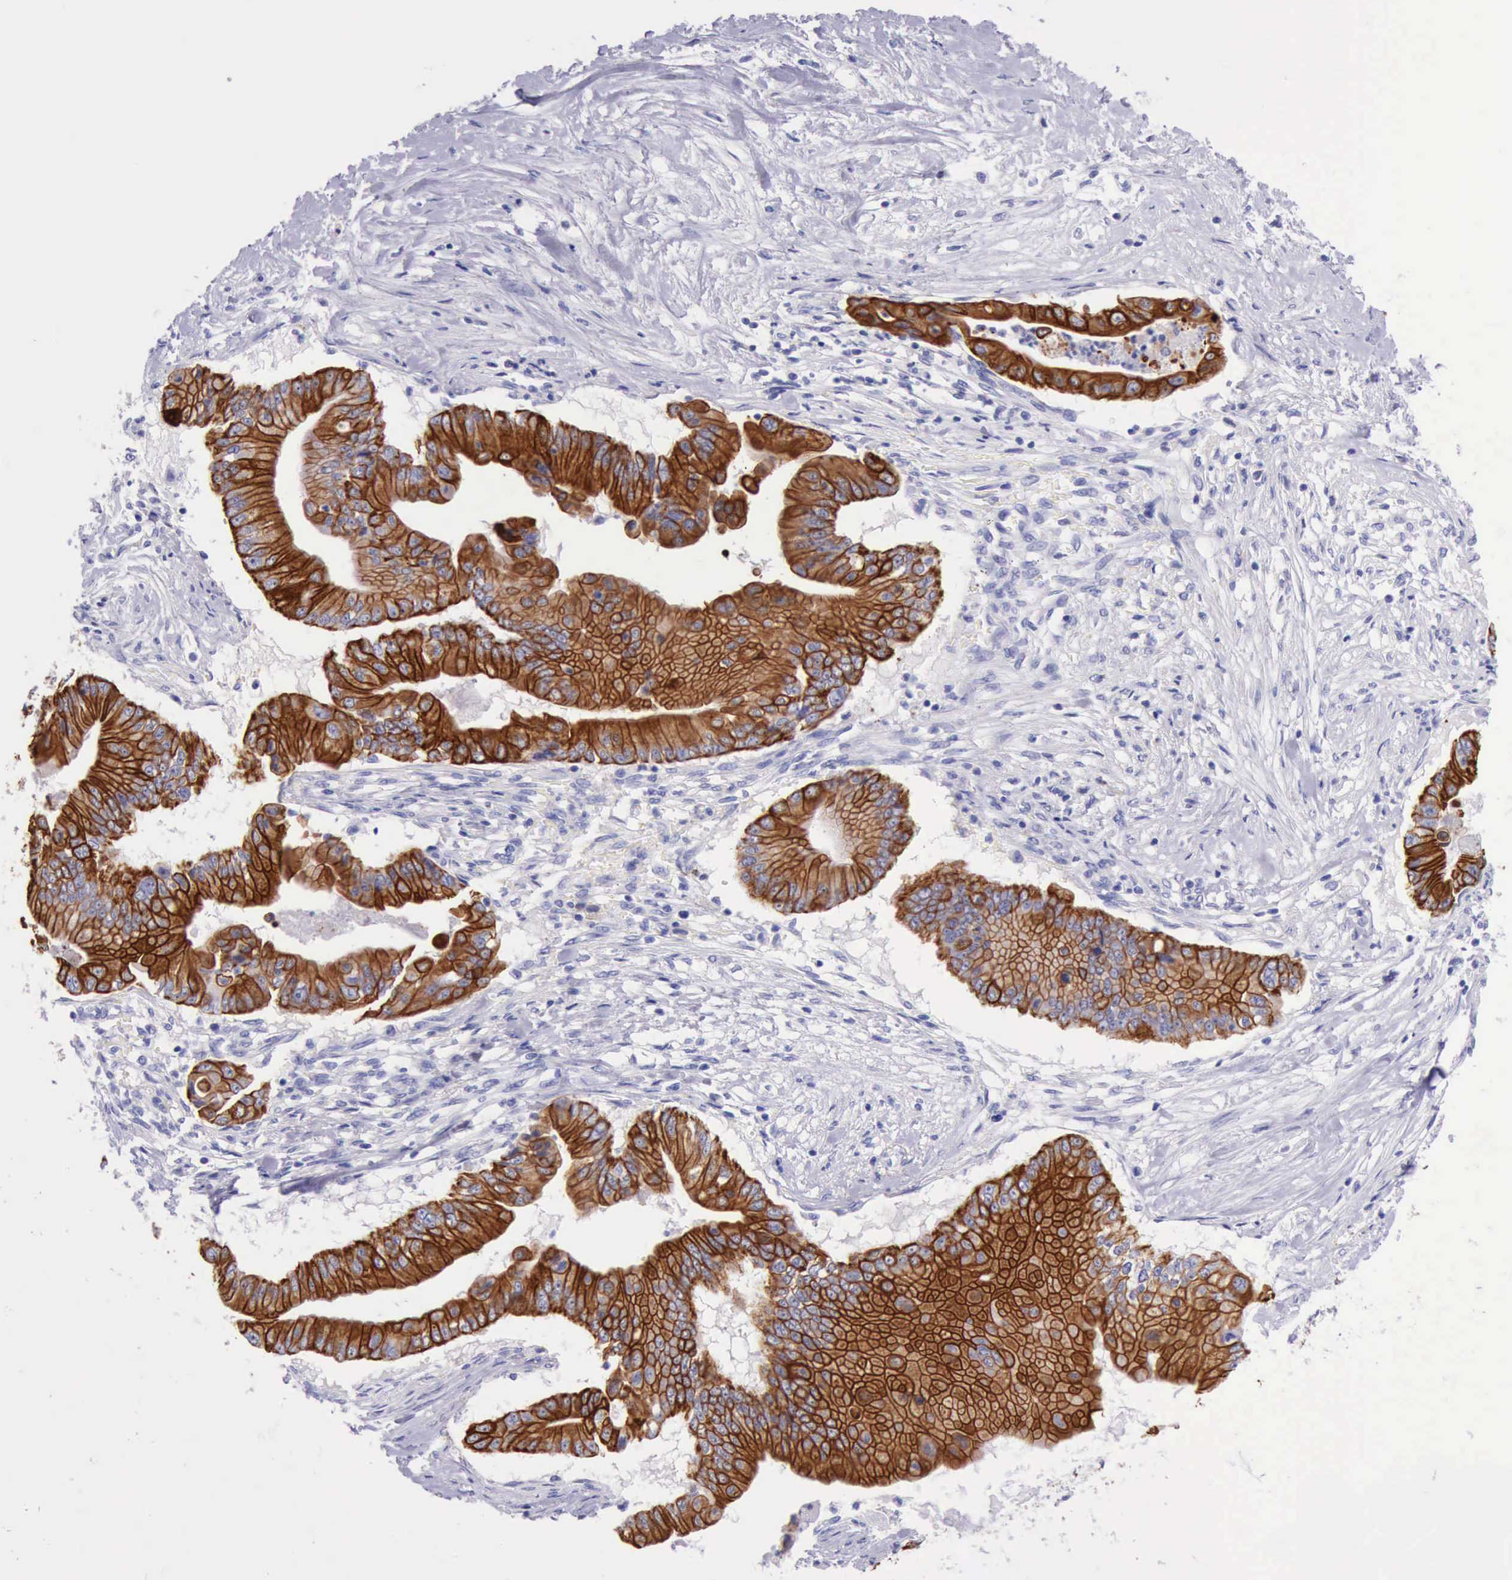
{"staining": {"intensity": "strong", "quantity": ">75%", "location": "cytoplasmic/membranous"}, "tissue": "pancreatic cancer", "cell_type": "Tumor cells", "image_type": "cancer", "snomed": [{"axis": "morphology", "description": "Adenocarcinoma, NOS"}, {"axis": "topography", "description": "Pancreas"}], "caption": "IHC micrograph of neoplastic tissue: human pancreatic cancer stained using IHC reveals high levels of strong protein expression localized specifically in the cytoplasmic/membranous of tumor cells, appearing as a cytoplasmic/membranous brown color.", "gene": "KRT8", "patient": {"sex": "male", "age": 62}}